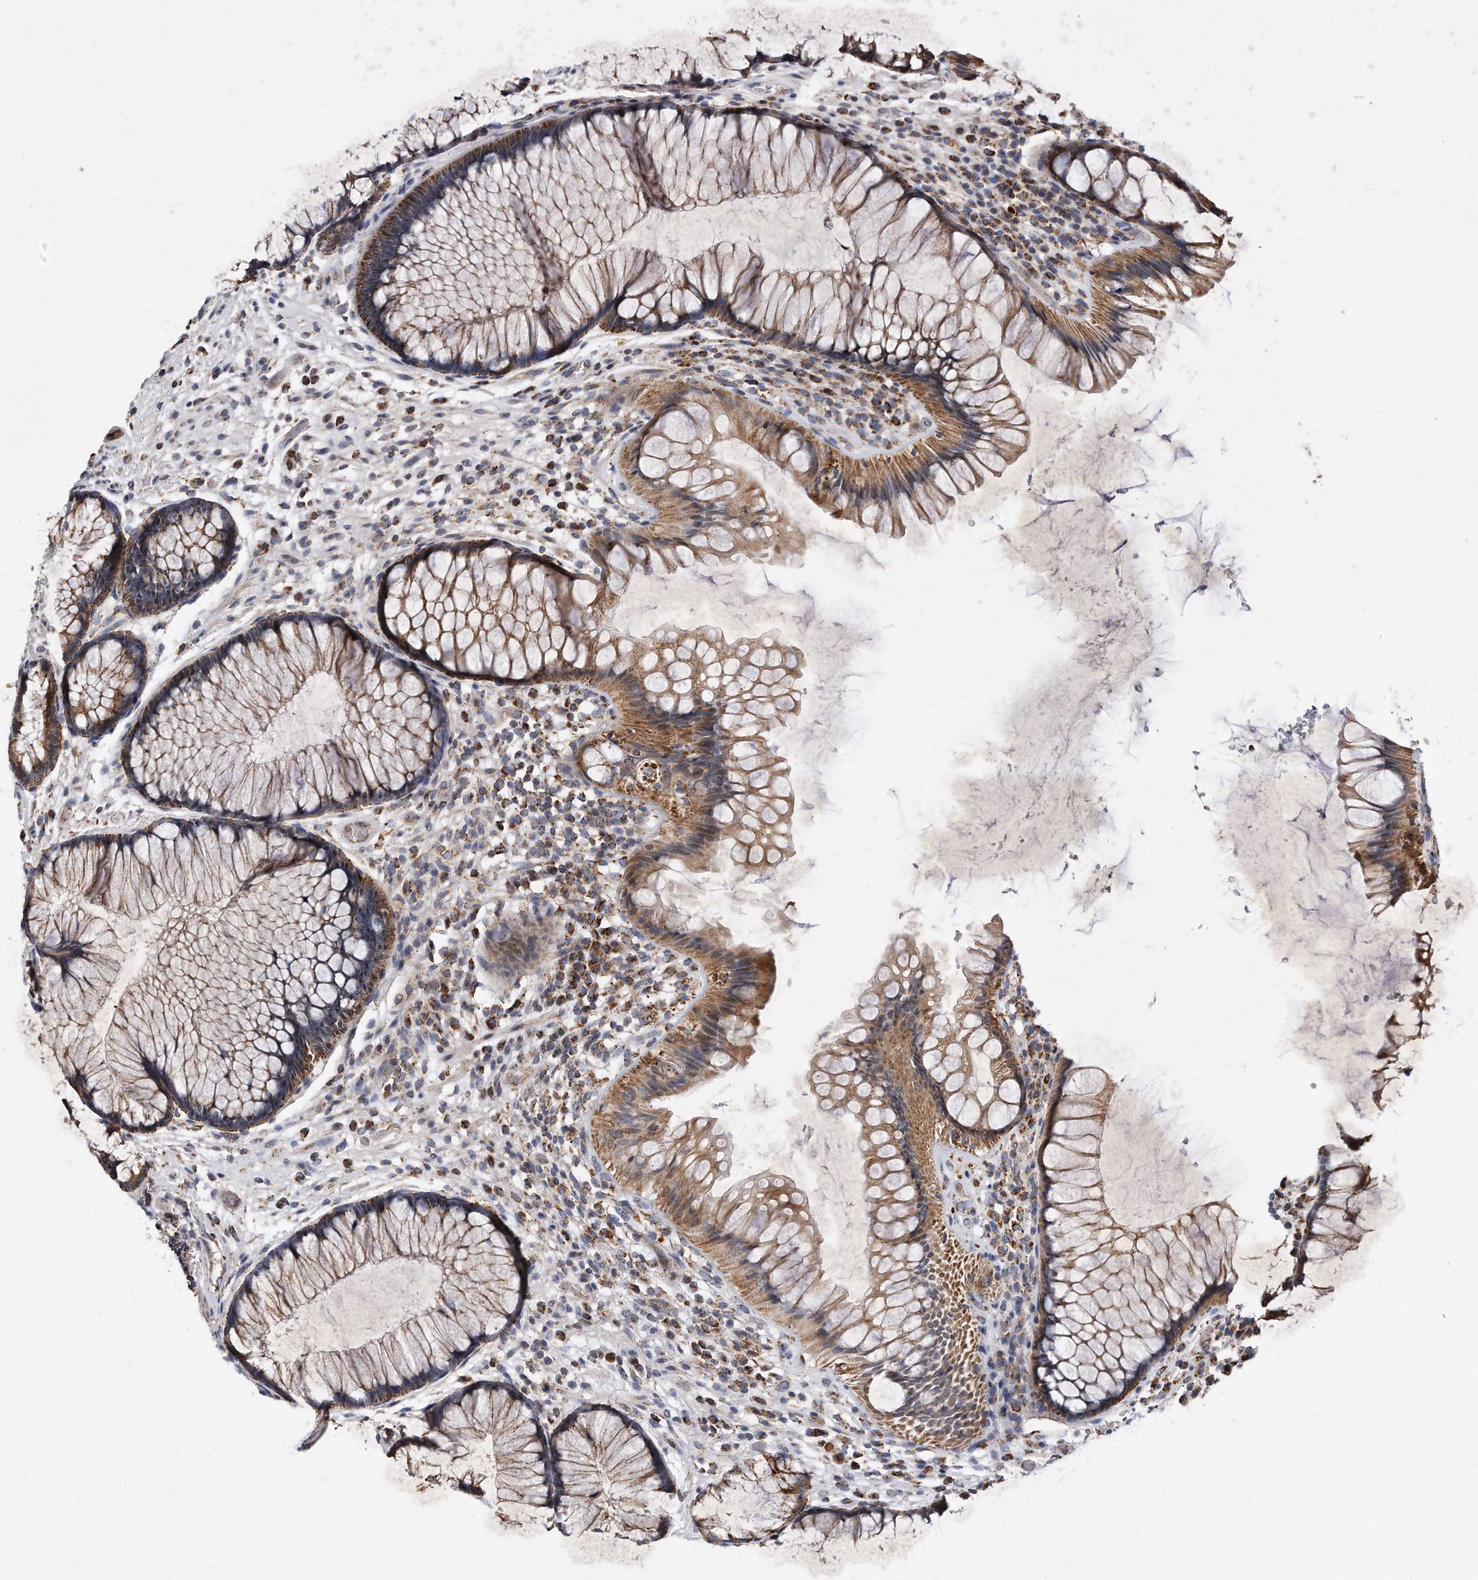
{"staining": {"intensity": "strong", "quantity": ">75%", "location": "cytoplasmic/membranous"}, "tissue": "rectum", "cell_type": "Glandular cells", "image_type": "normal", "snomed": [{"axis": "morphology", "description": "Normal tissue, NOS"}, {"axis": "topography", "description": "Rectum"}], "caption": "Brown immunohistochemical staining in unremarkable human rectum demonstrates strong cytoplasmic/membranous expression in approximately >75% of glandular cells.", "gene": "PPP5C", "patient": {"sex": "male", "age": 51}}